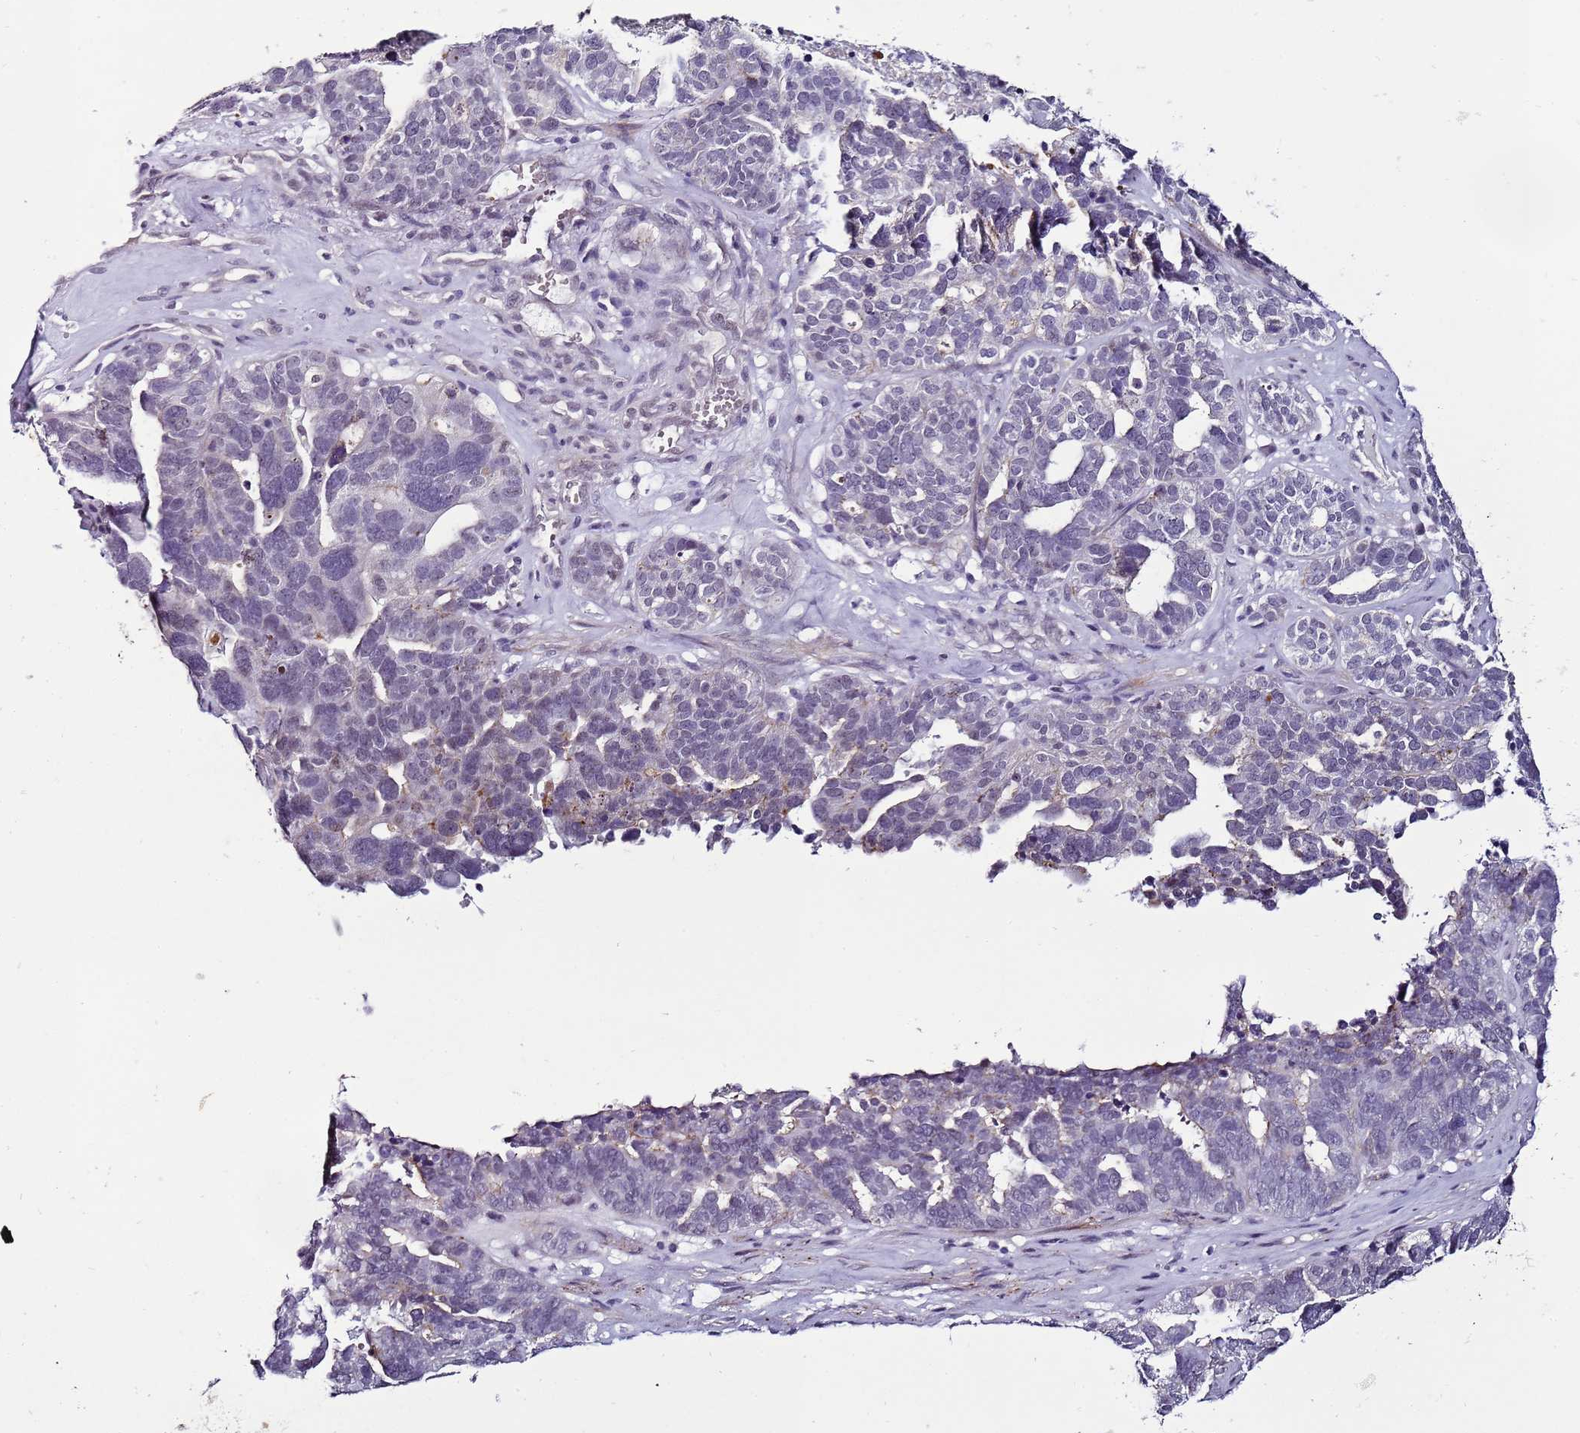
{"staining": {"intensity": "negative", "quantity": "none", "location": "none"}, "tissue": "ovarian cancer", "cell_type": "Tumor cells", "image_type": "cancer", "snomed": [{"axis": "morphology", "description": "Cystadenocarcinoma, serous, NOS"}, {"axis": "topography", "description": "Ovary"}], "caption": "High magnification brightfield microscopy of serous cystadenocarcinoma (ovarian) stained with DAB (brown) and counterstained with hematoxylin (blue): tumor cells show no significant positivity. (DAB immunohistochemistry (IHC) visualized using brightfield microscopy, high magnification).", "gene": "PSMA7", "patient": {"sex": "female", "age": 59}}